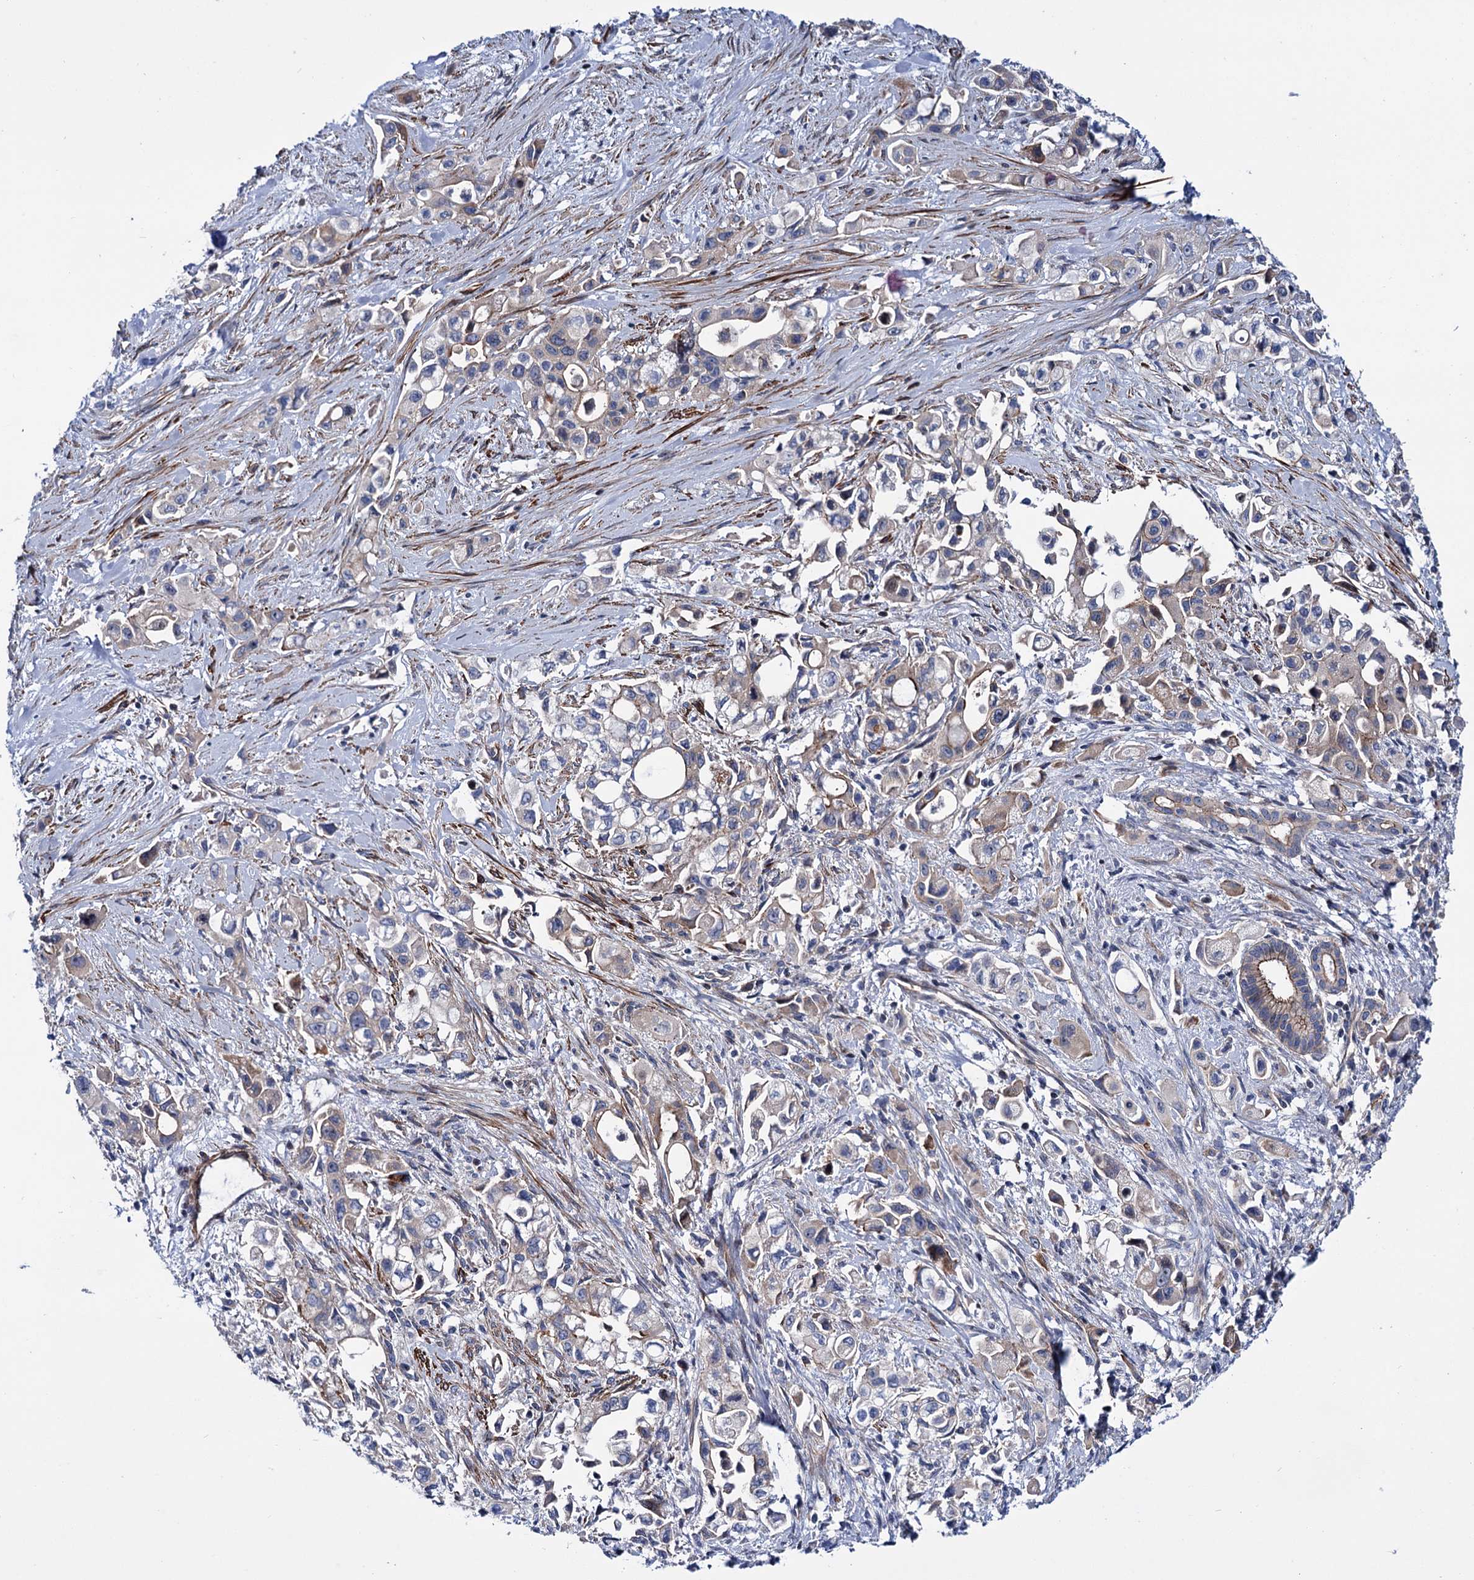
{"staining": {"intensity": "weak", "quantity": "25%-75%", "location": "cytoplasmic/membranous"}, "tissue": "pancreatic cancer", "cell_type": "Tumor cells", "image_type": "cancer", "snomed": [{"axis": "morphology", "description": "Adenocarcinoma, NOS"}, {"axis": "topography", "description": "Pancreas"}], "caption": "Human pancreatic adenocarcinoma stained with a protein marker displays weak staining in tumor cells.", "gene": "THAP9", "patient": {"sex": "female", "age": 66}}